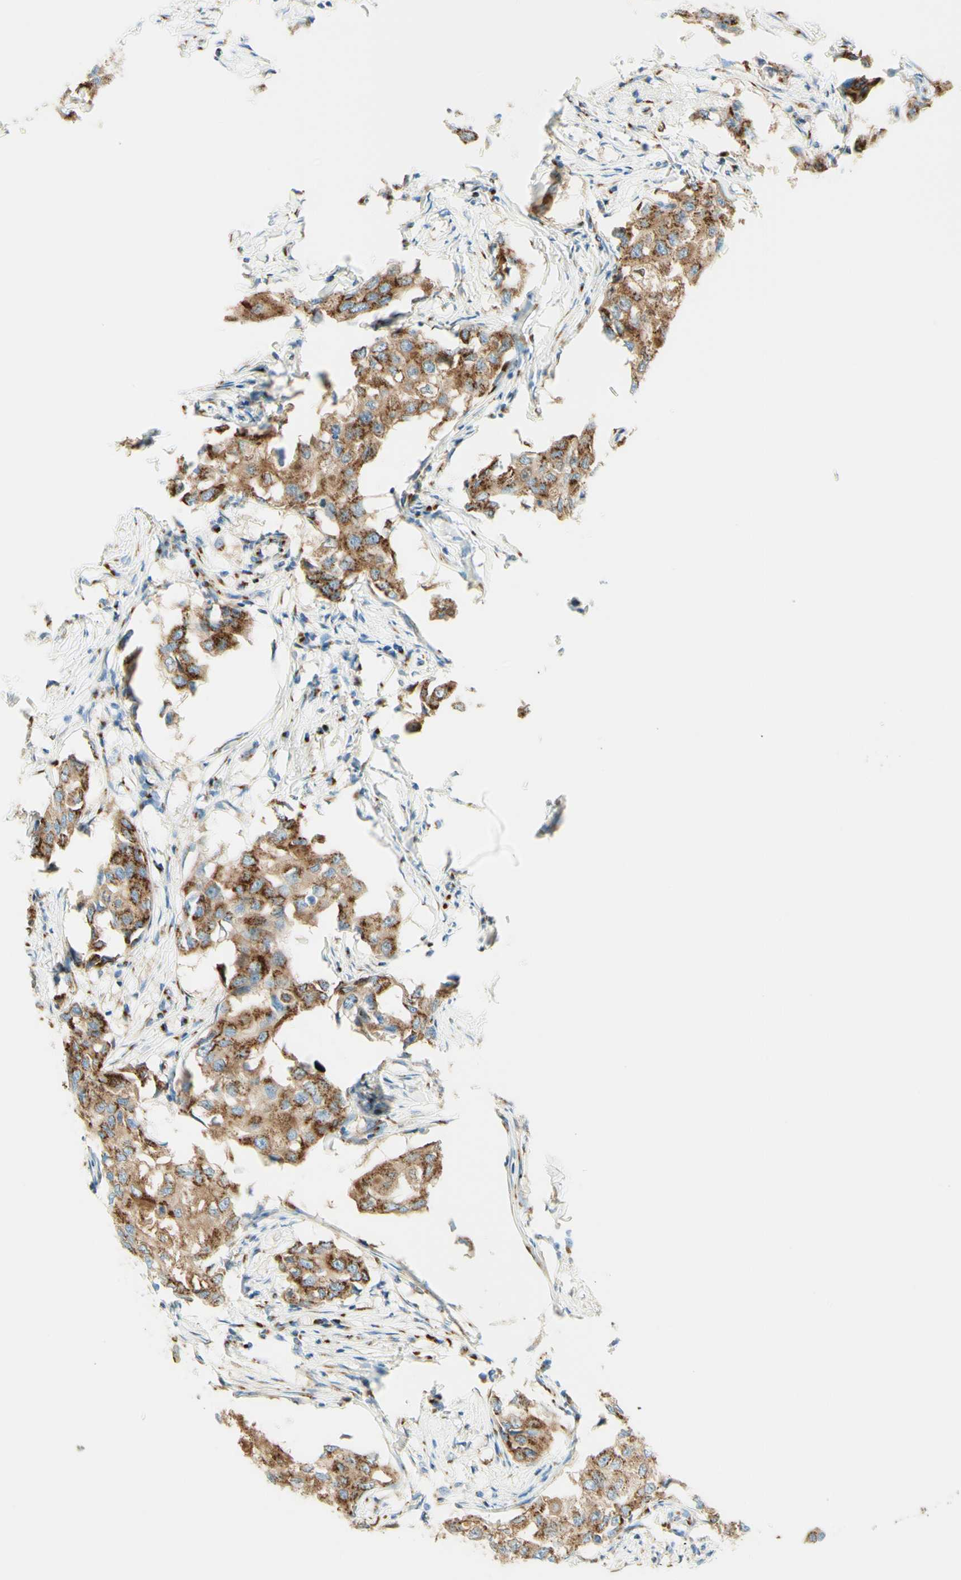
{"staining": {"intensity": "moderate", "quantity": ">75%", "location": "cytoplasmic/membranous"}, "tissue": "breast cancer", "cell_type": "Tumor cells", "image_type": "cancer", "snomed": [{"axis": "morphology", "description": "Duct carcinoma"}, {"axis": "topography", "description": "Breast"}], "caption": "DAB immunohistochemical staining of breast intraductal carcinoma displays moderate cytoplasmic/membranous protein staining in about >75% of tumor cells.", "gene": "GOLGB1", "patient": {"sex": "female", "age": 27}}